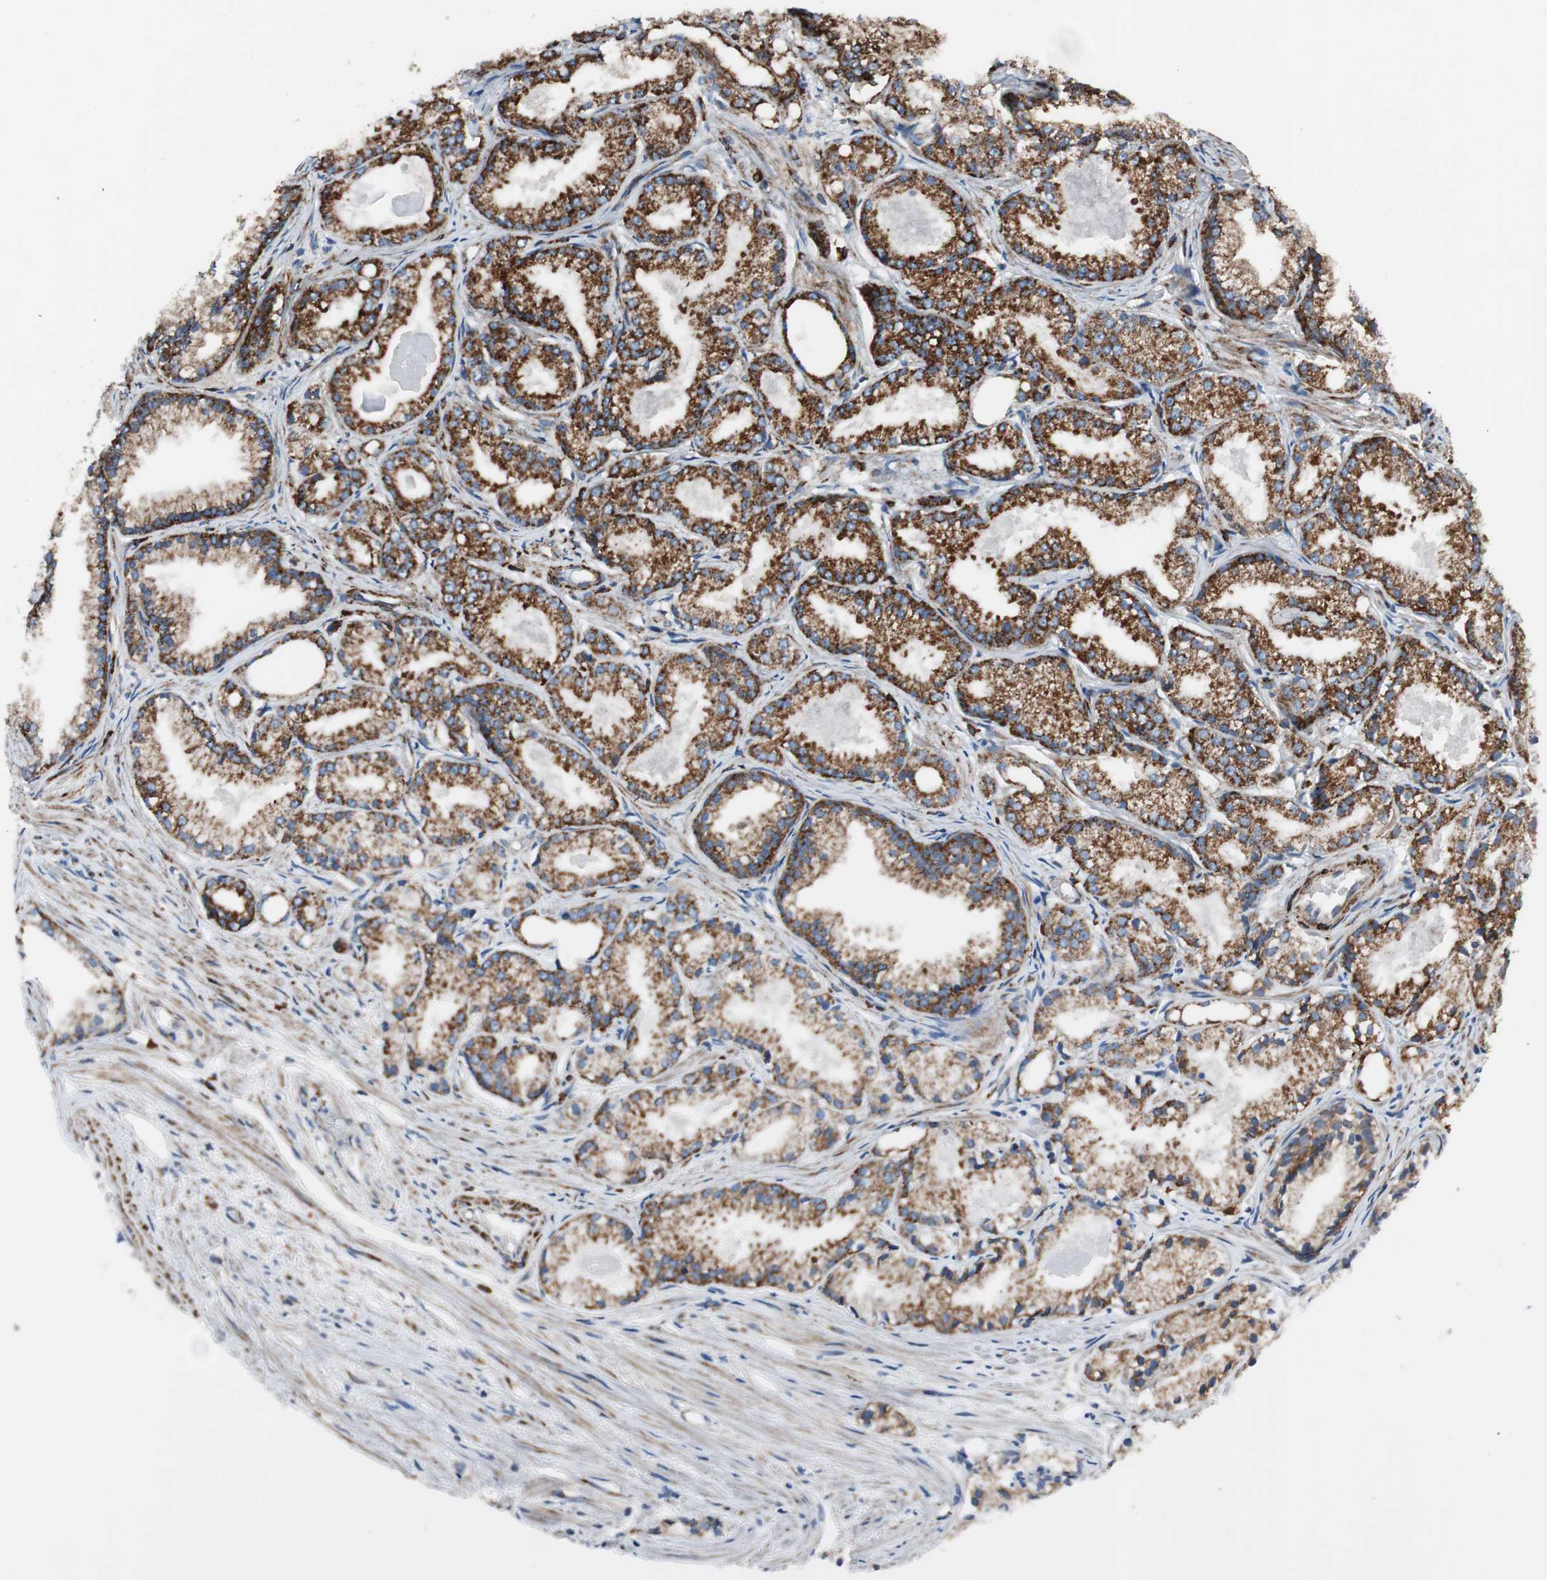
{"staining": {"intensity": "strong", "quantity": ">75%", "location": "cytoplasmic/membranous"}, "tissue": "prostate cancer", "cell_type": "Tumor cells", "image_type": "cancer", "snomed": [{"axis": "morphology", "description": "Adenocarcinoma, Low grade"}, {"axis": "topography", "description": "Prostate"}], "caption": "Tumor cells display strong cytoplasmic/membranous staining in about >75% of cells in prostate cancer (adenocarcinoma (low-grade)). (DAB (3,3'-diaminobenzidine) IHC, brown staining for protein, blue staining for nuclei).", "gene": "AKAP1", "patient": {"sex": "male", "age": 72}}